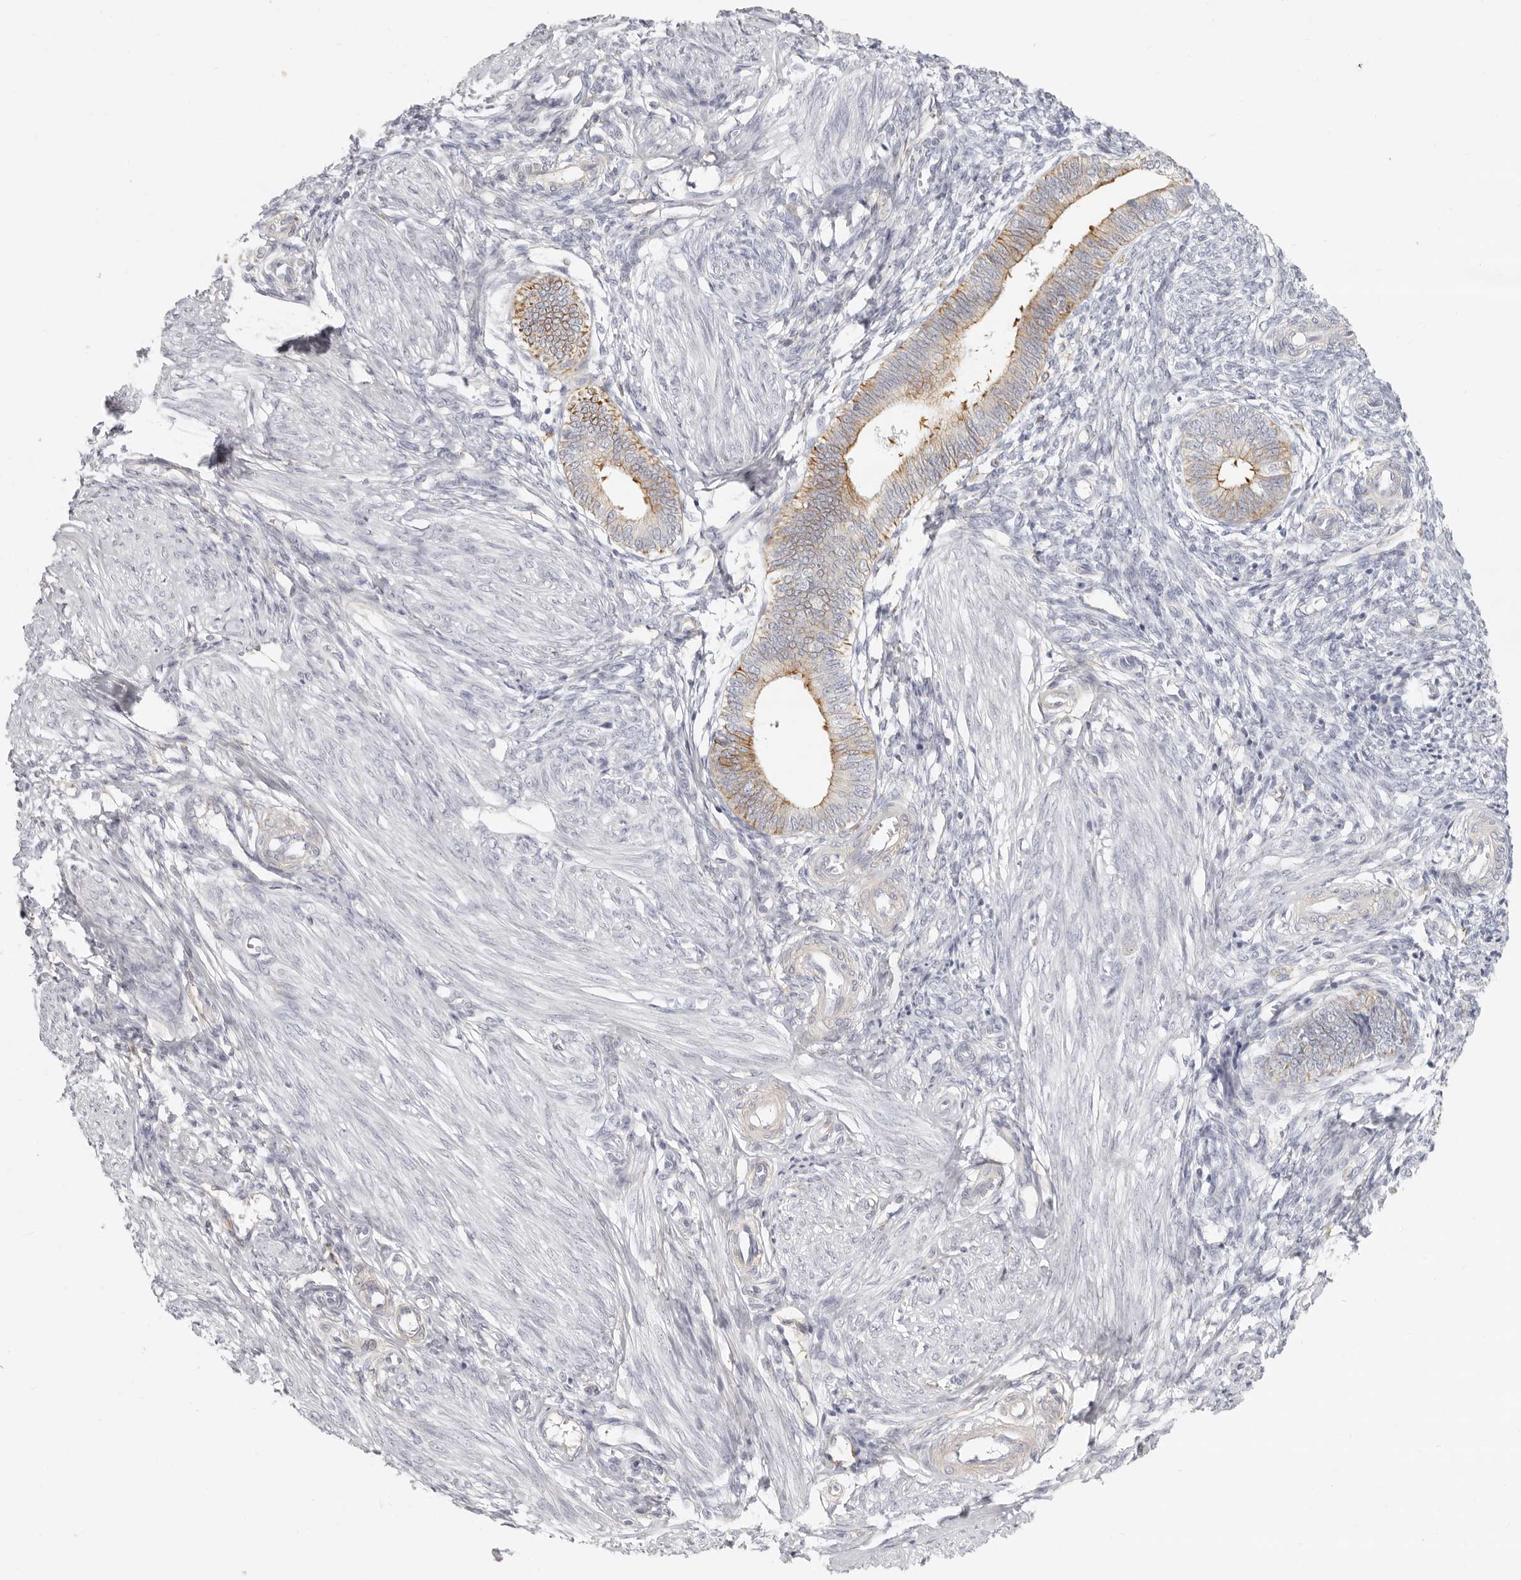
{"staining": {"intensity": "negative", "quantity": "none", "location": "none"}, "tissue": "endometrium", "cell_type": "Cells in endometrial stroma", "image_type": "normal", "snomed": [{"axis": "morphology", "description": "Normal tissue, NOS"}, {"axis": "topography", "description": "Endometrium"}], "caption": "Endometrium stained for a protein using immunohistochemistry (IHC) reveals no expression cells in endometrial stroma.", "gene": "NIBAN1", "patient": {"sex": "female", "age": 46}}